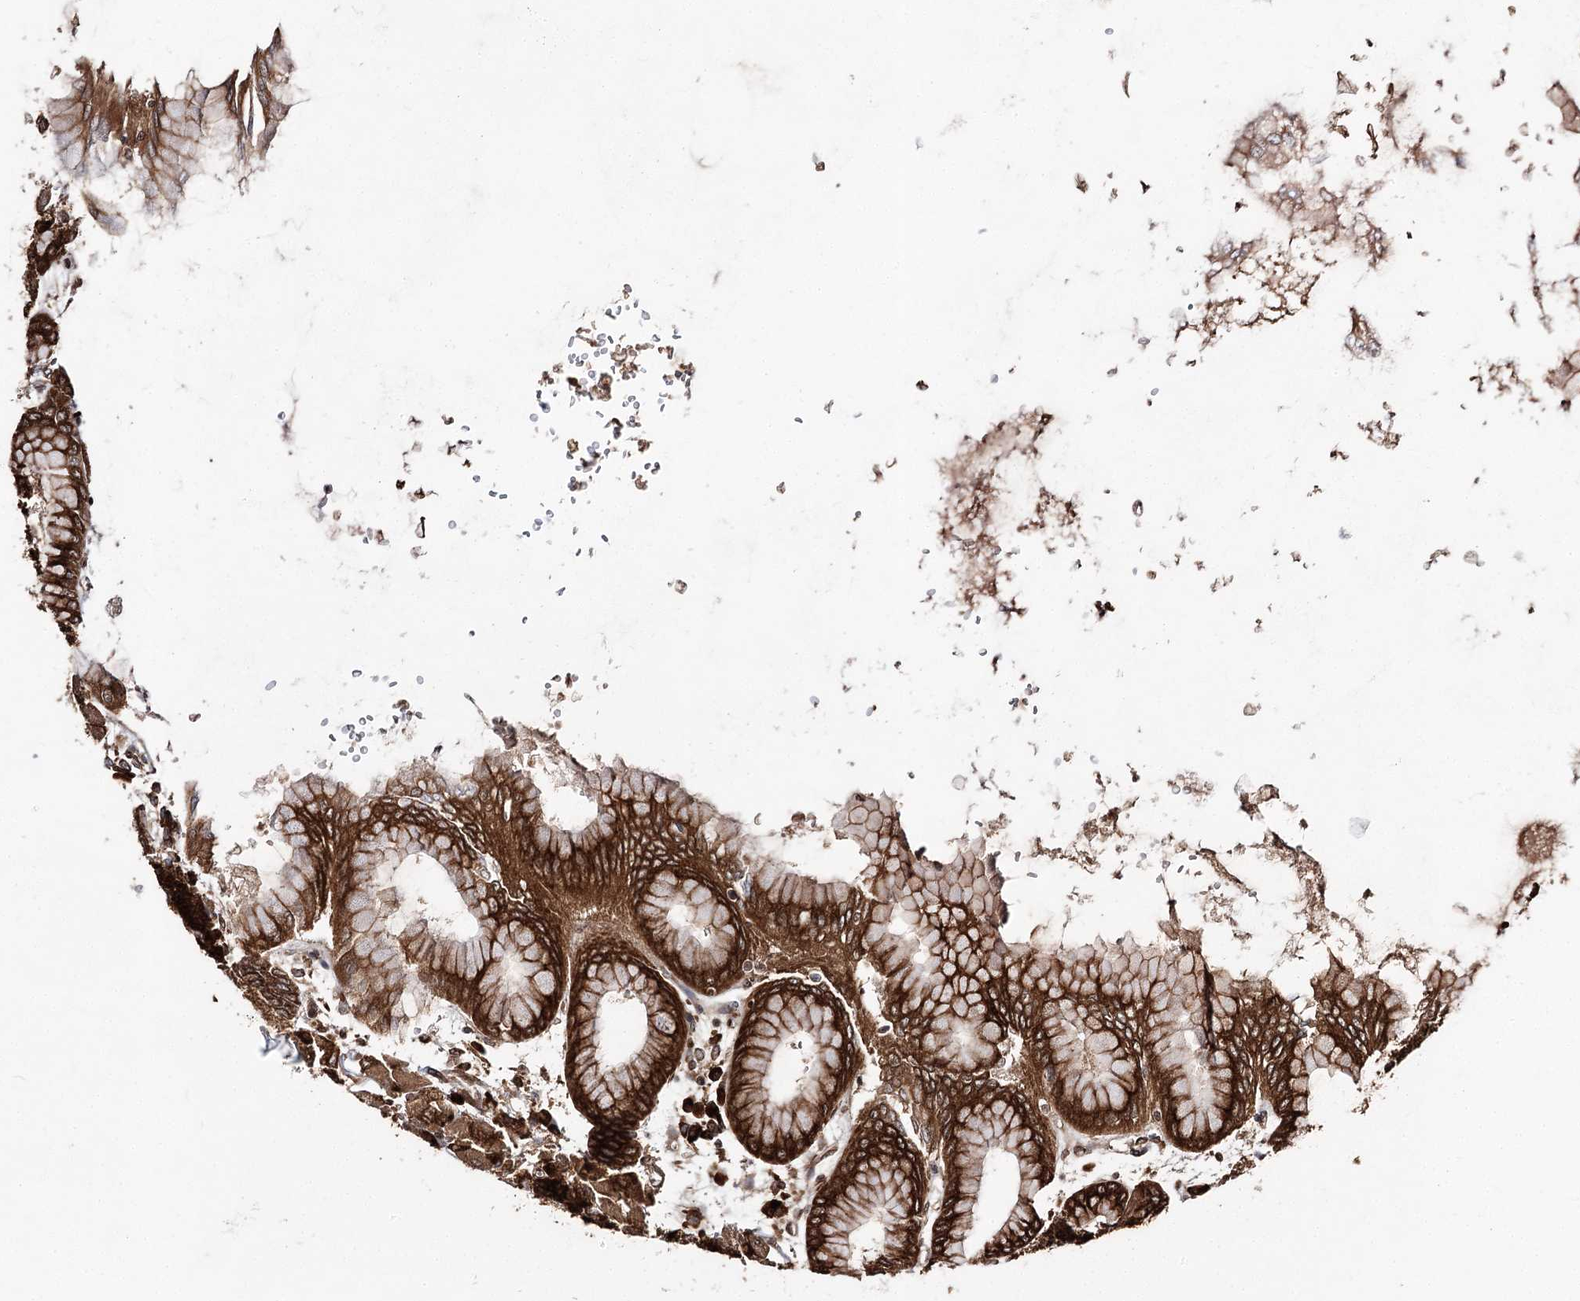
{"staining": {"intensity": "strong", "quantity": ">75%", "location": "cytoplasmic/membranous"}, "tissue": "stomach", "cell_type": "Glandular cells", "image_type": "normal", "snomed": [{"axis": "morphology", "description": "Normal tissue, NOS"}, {"axis": "topography", "description": "Stomach, upper"}], "caption": "Approximately >75% of glandular cells in unremarkable stomach exhibit strong cytoplasmic/membranous protein positivity as visualized by brown immunohistochemical staining.", "gene": "DNAJB14", "patient": {"sex": "female", "age": 56}}